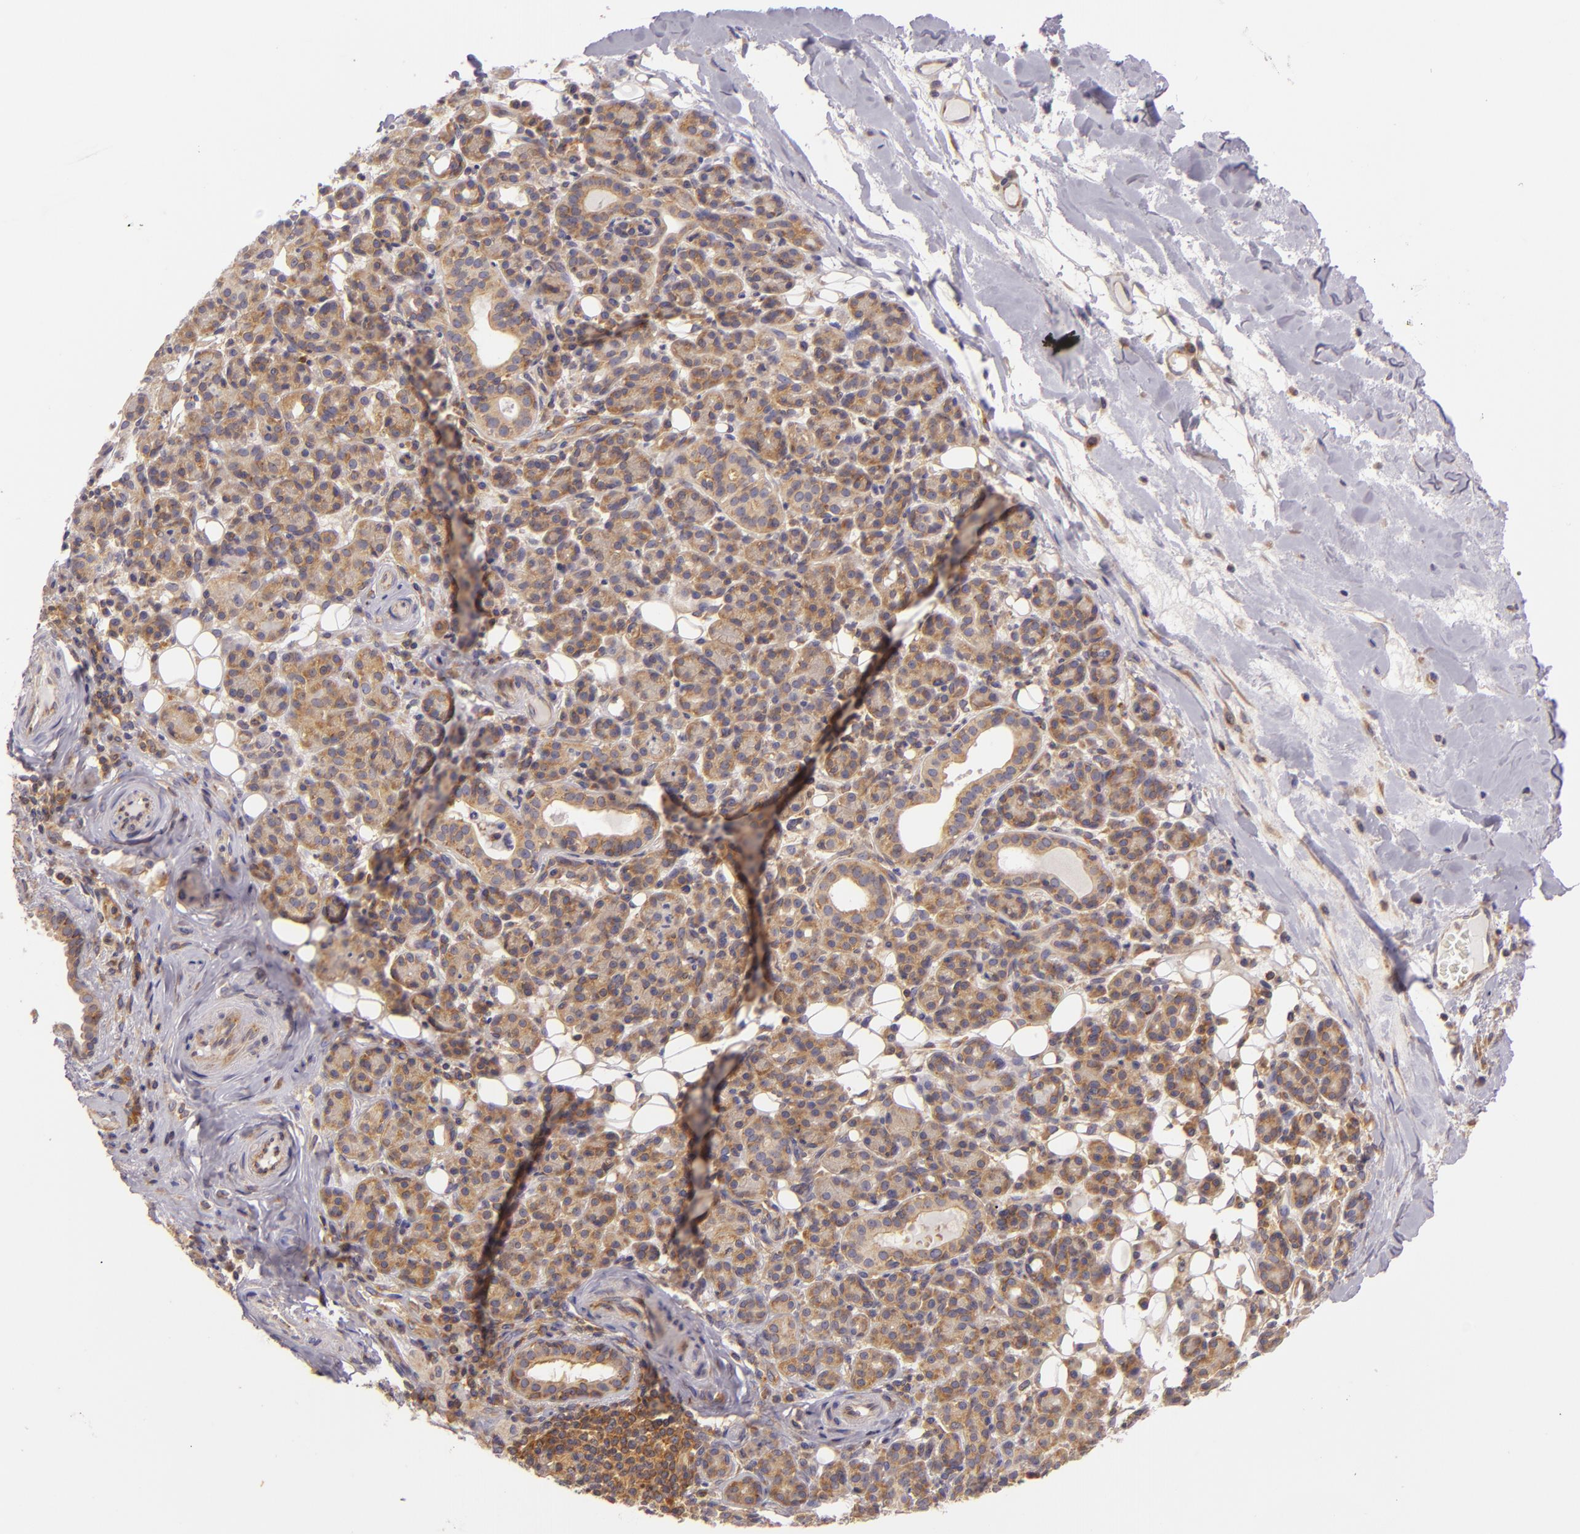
{"staining": {"intensity": "moderate", "quantity": "25%-75%", "location": "cytoplasmic/membranous"}, "tissue": "skin cancer", "cell_type": "Tumor cells", "image_type": "cancer", "snomed": [{"axis": "morphology", "description": "Squamous cell carcinoma, NOS"}, {"axis": "topography", "description": "Skin"}], "caption": "Squamous cell carcinoma (skin) stained with a protein marker reveals moderate staining in tumor cells.", "gene": "UPF3B", "patient": {"sex": "male", "age": 84}}